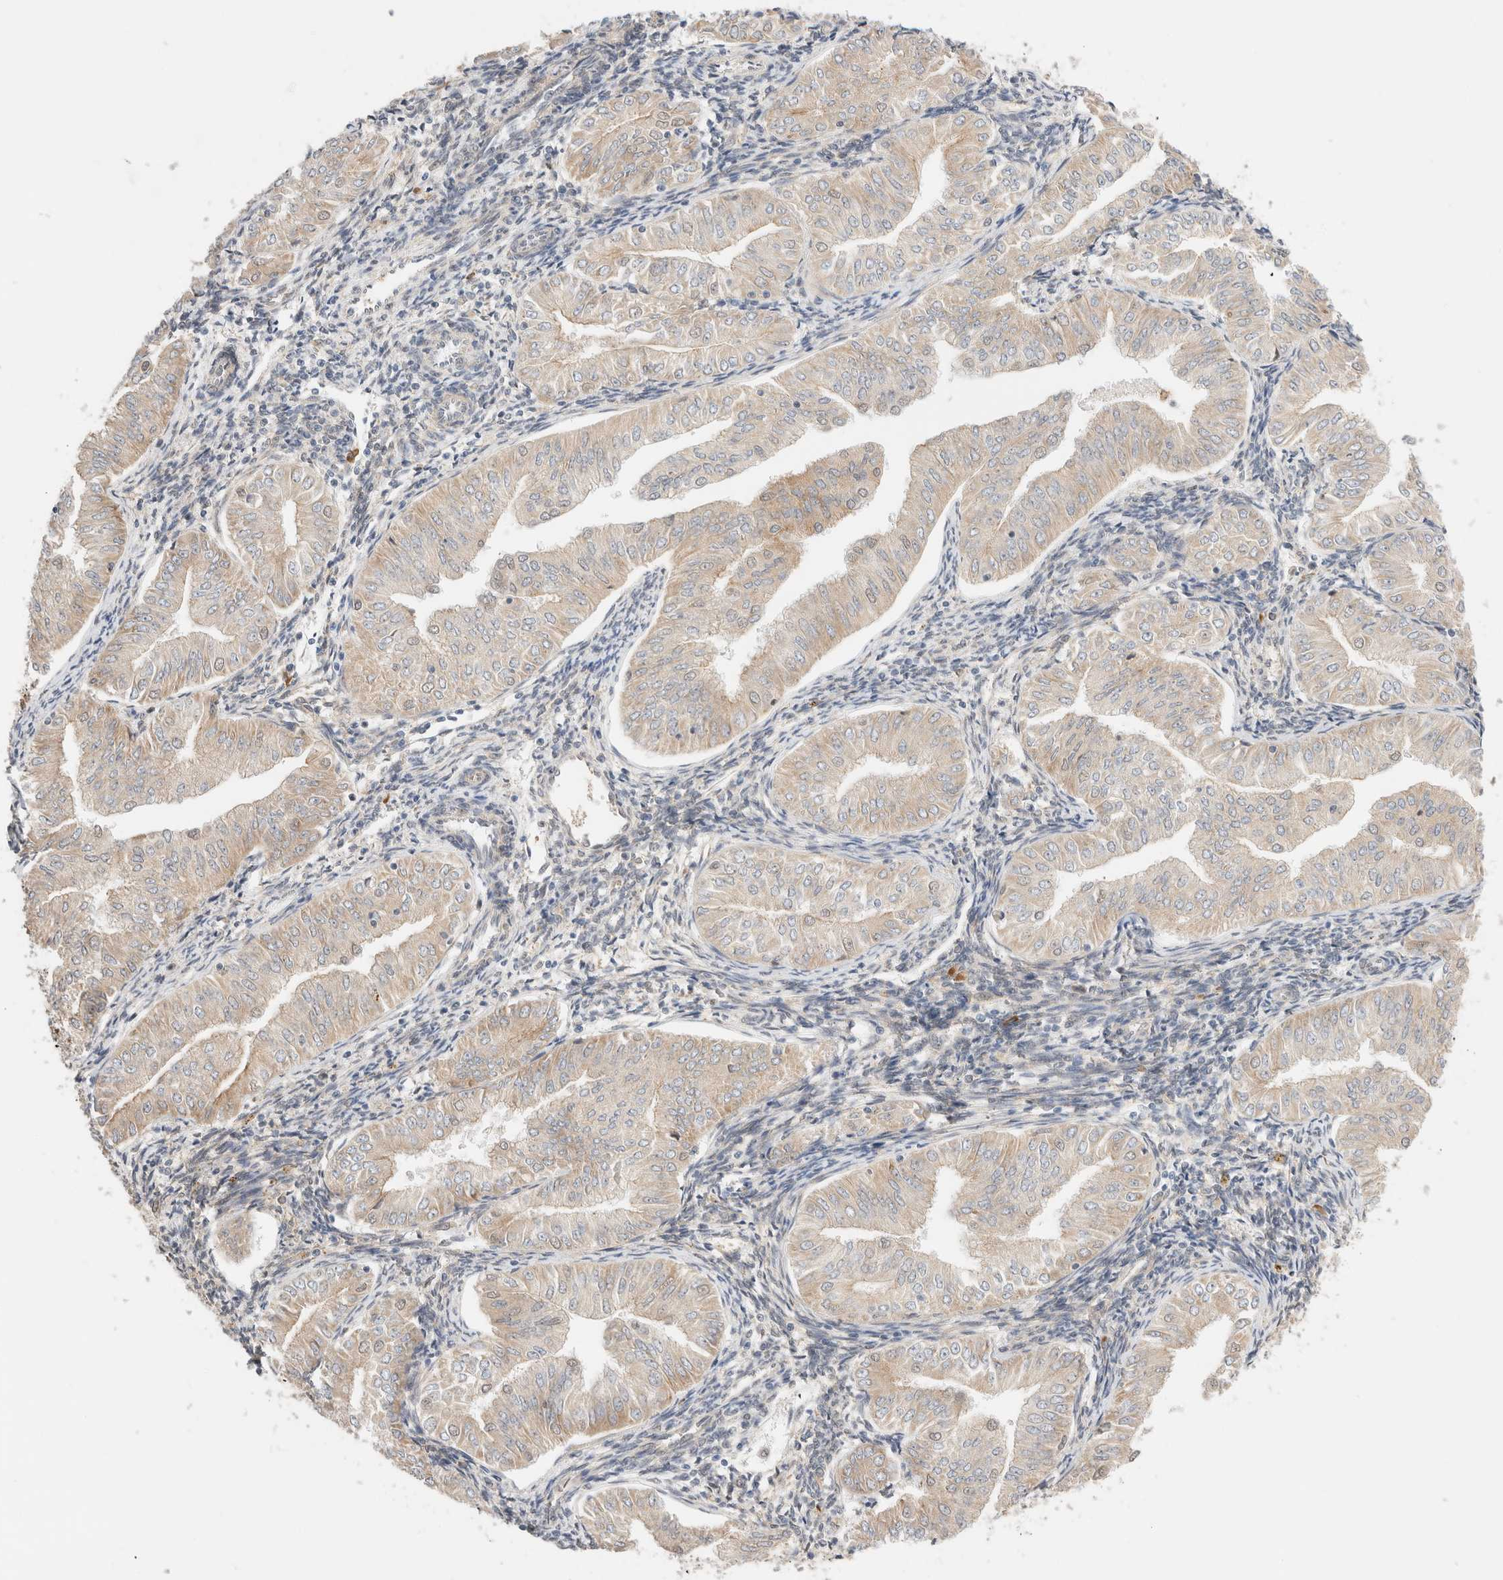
{"staining": {"intensity": "weak", "quantity": "25%-75%", "location": "cytoplasmic/membranous"}, "tissue": "endometrial cancer", "cell_type": "Tumor cells", "image_type": "cancer", "snomed": [{"axis": "morphology", "description": "Normal tissue, NOS"}, {"axis": "morphology", "description": "Adenocarcinoma, NOS"}, {"axis": "topography", "description": "Endometrium"}], "caption": "Immunohistochemistry micrograph of neoplastic tissue: human endometrial cancer (adenocarcinoma) stained using immunohistochemistry (IHC) exhibits low levels of weak protein expression localized specifically in the cytoplasmic/membranous of tumor cells, appearing as a cytoplasmic/membranous brown color.", "gene": "SYVN1", "patient": {"sex": "female", "age": 53}}